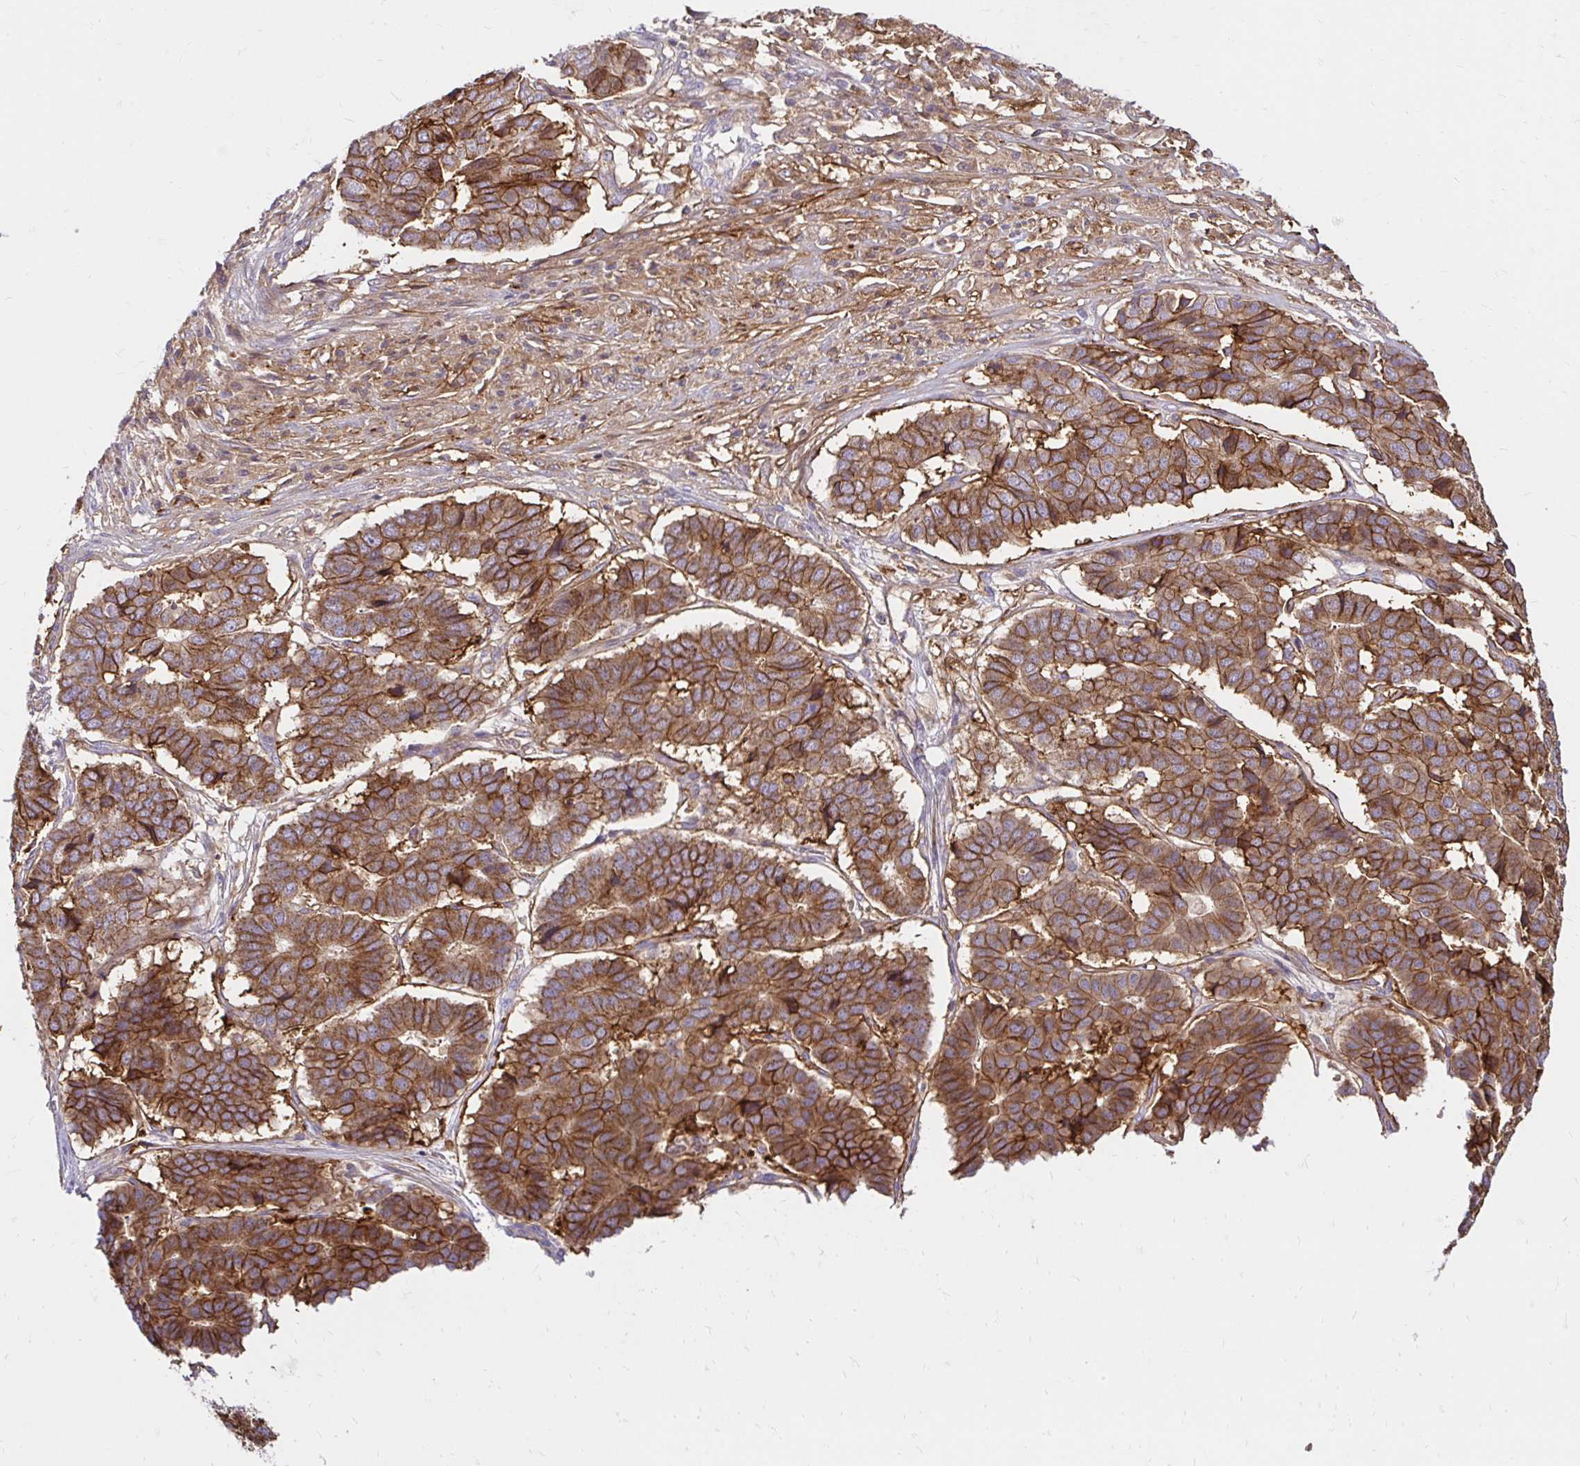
{"staining": {"intensity": "moderate", "quantity": ">75%", "location": "cytoplasmic/membranous"}, "tissue": "pancreatic cancer", "cell_type": "Tumor cells", "image_type": "cancer", "snomed": [{"axis": "morphology", "description": "Adenocarcinoma, NOS"}, {"axis": "topography", "description": "Pancreas"}], "caption": "Pancreatic cancer stained with IHC displays moderate cytoplasmic/membranous staining in about >75% of tumor cells. (DAB (3,3'-diaminobenzidine) = brown stain, brightfield microscopy at high magnification).", "gene": "ITGA2", "patient": {"sex": "male", "age": 50}}